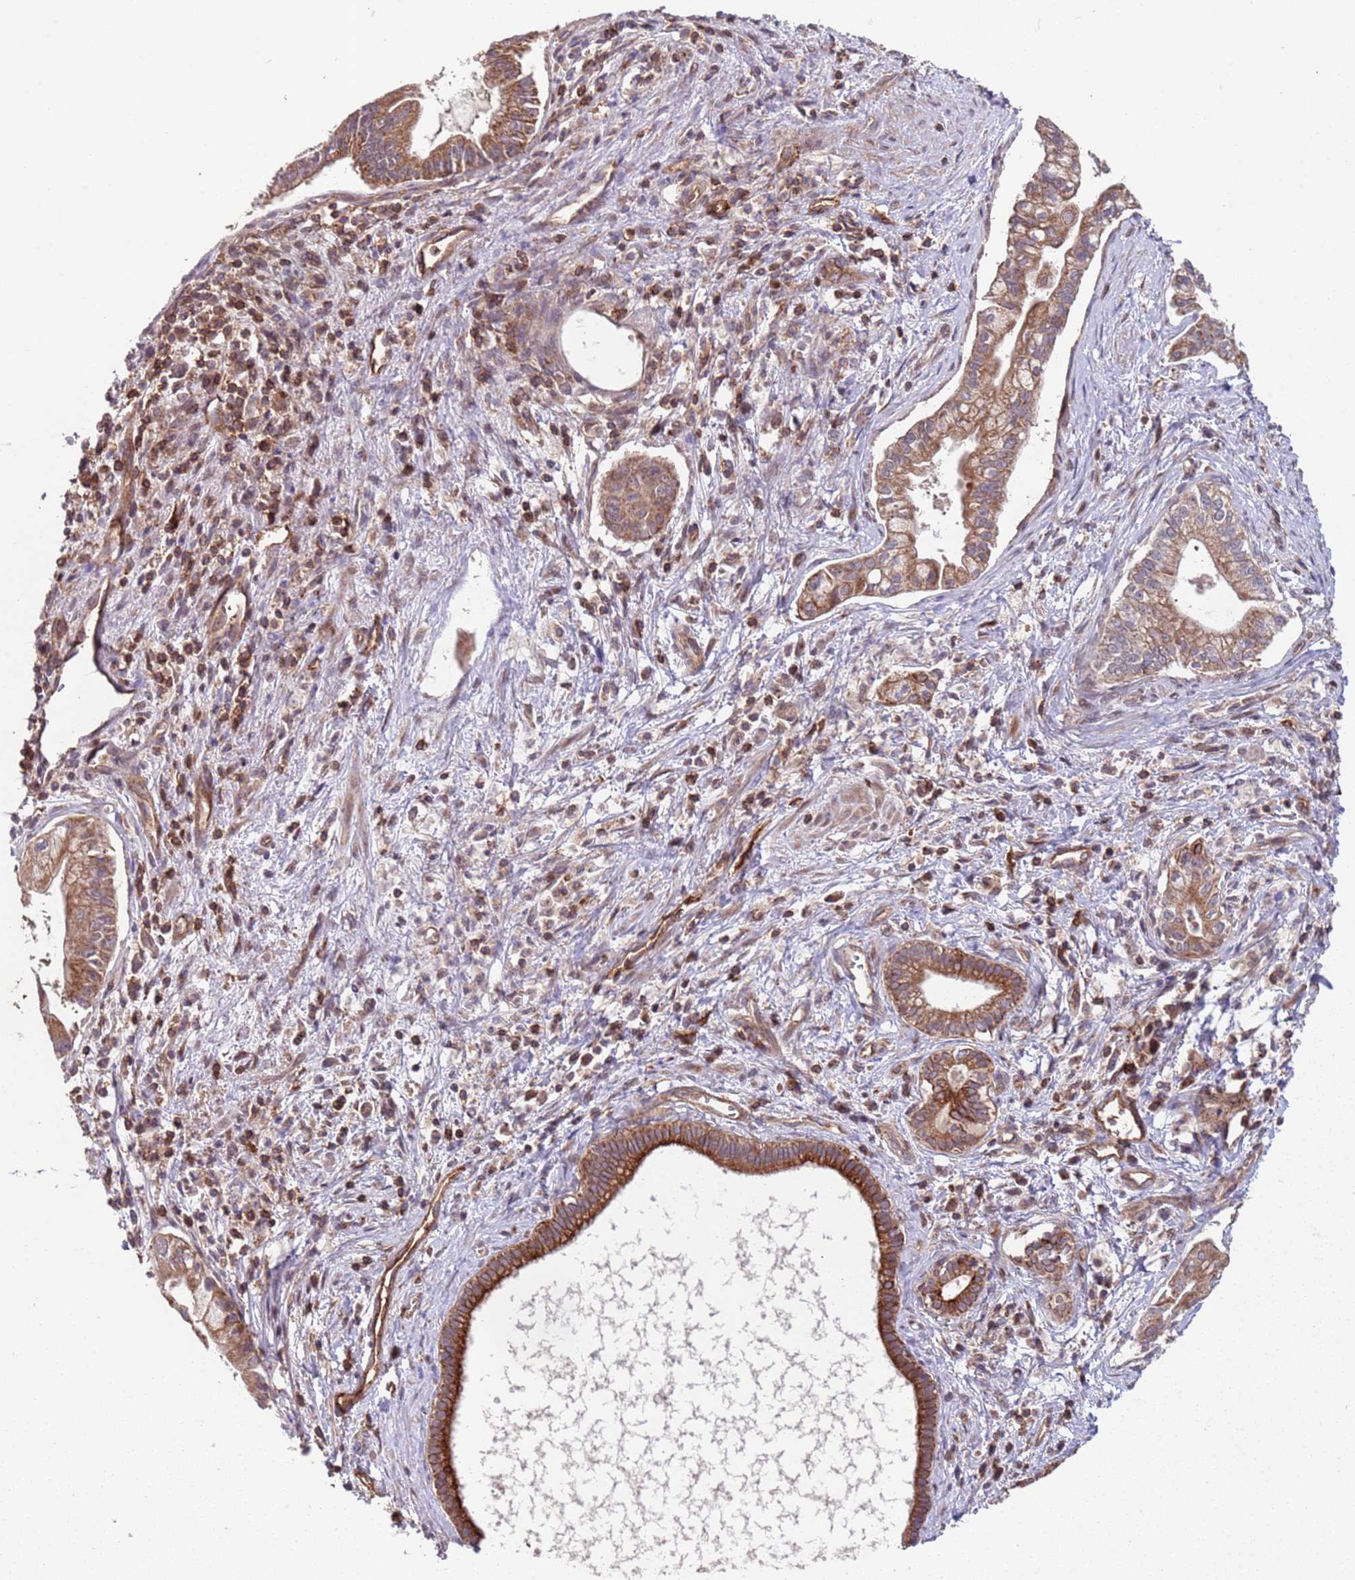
{"staining": {"intensity": "moderate", "quantity": ">75%", "location": "cytoplasmic/membranous"}, "tissue": "pancreatic cancer", "cell_type": "Tumor cells", "image_type": "cancer", "snomed": [{"axis": "morphology", "description": "Adenocarcinoma, NOS"}, {"axis": "topography", "description": "Pancreas"}], "caption": "The immunohistochemical stain shows moderate cytoplasmic/membranous expression in tumor cells of adenocarcinoma (pancreatic) tissue. The protein of interest is shown in brown color, while the nuclei are stained blue.", "gene": "ACAD8", "patient": {"sex": "male", "age": 78}}